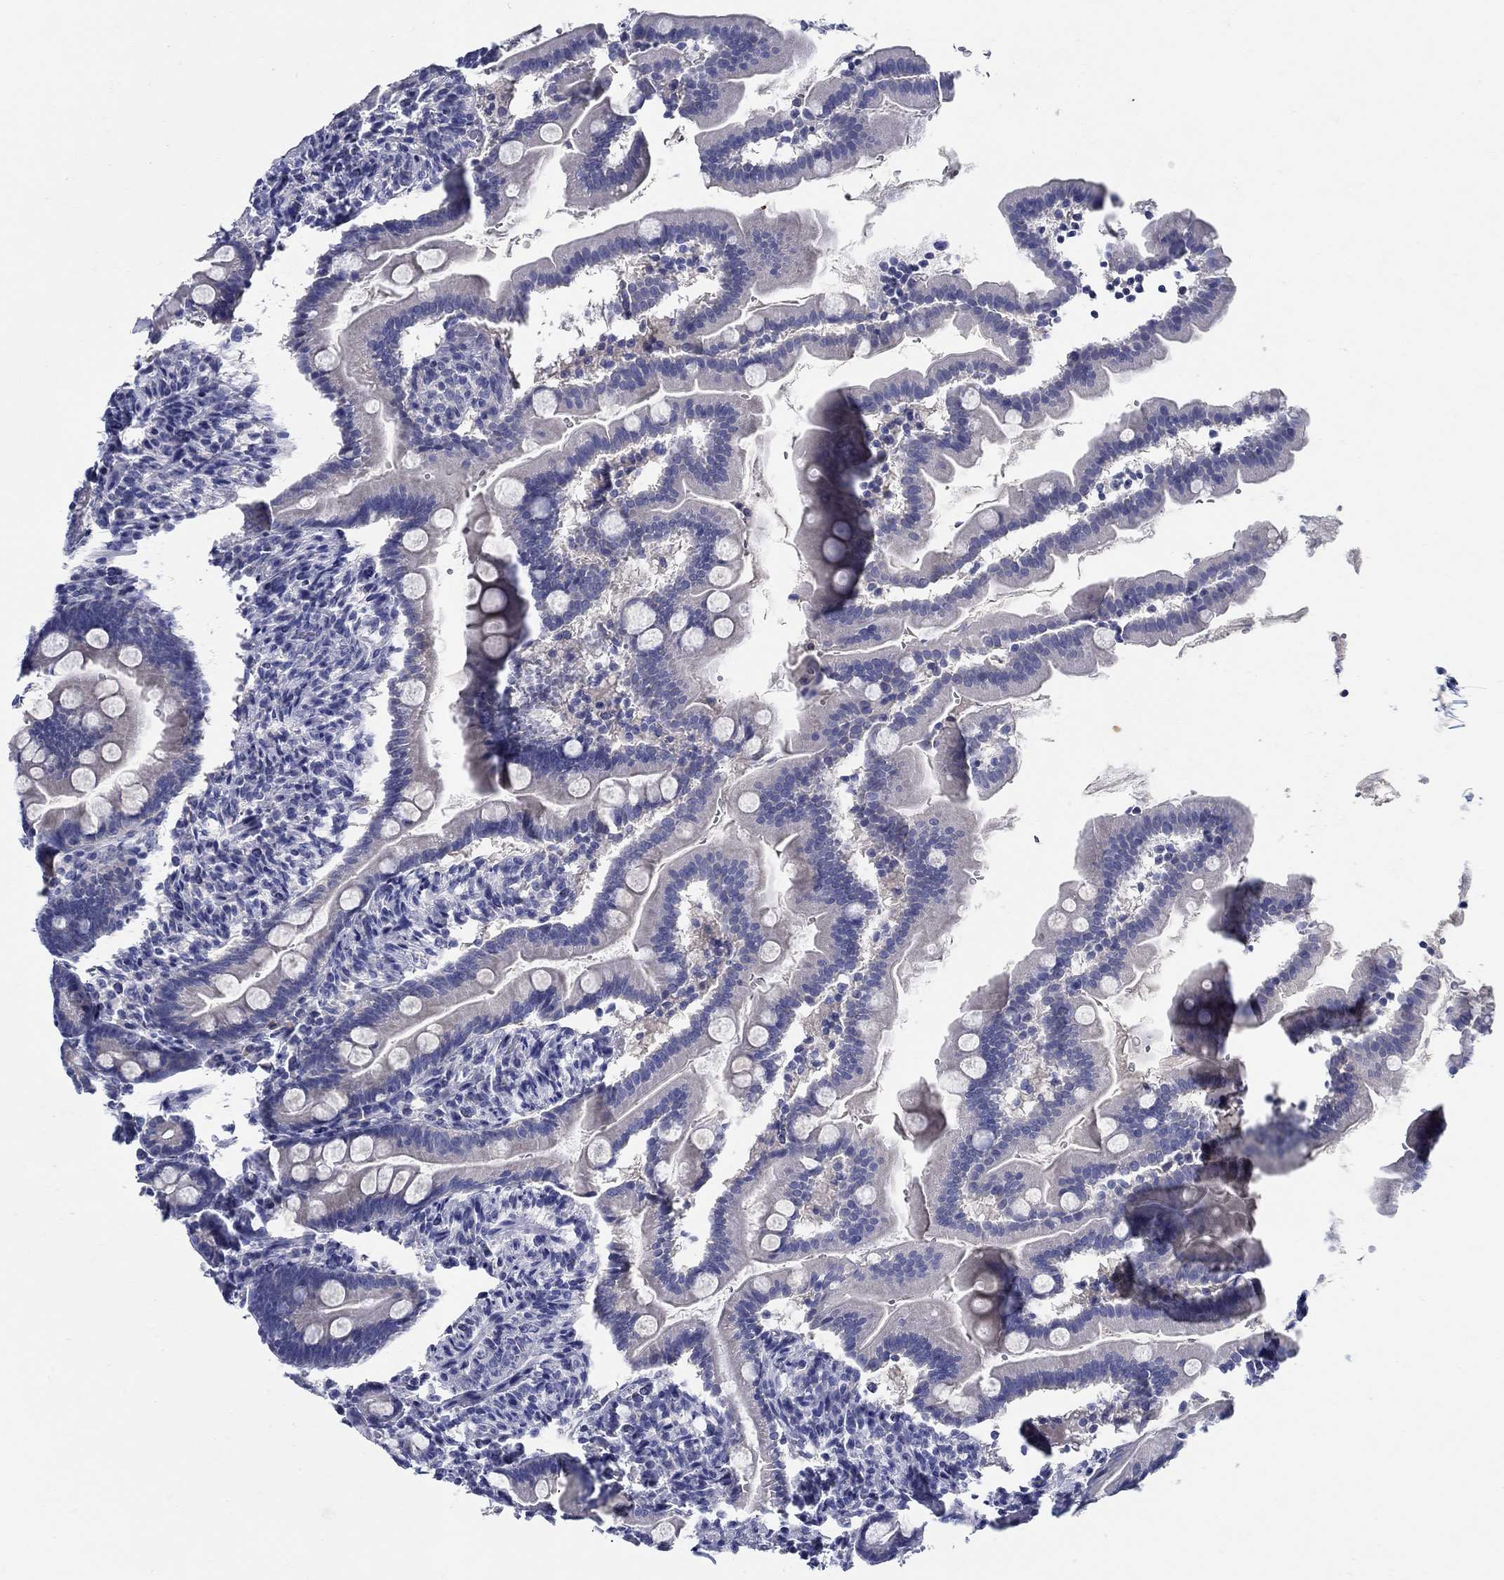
{"staining": {"intensity": "negative", "quantity": "none", "location": "none"}, "tissue": "small intestine", "cell_type": "Glandular cells", "image_type": "normal", "snomed": [{"axis": "morphology", "description": "Normal tissue, NOS"}, {"axis": "topography", "description": "Small intestine"}], "caption": "A high-resolution image shows IHC staining of benign small intestine, which reveals no significant expression in glandular cells.", "gene": "CRYGA", "patient": {"sex": "female", "age": 44}}